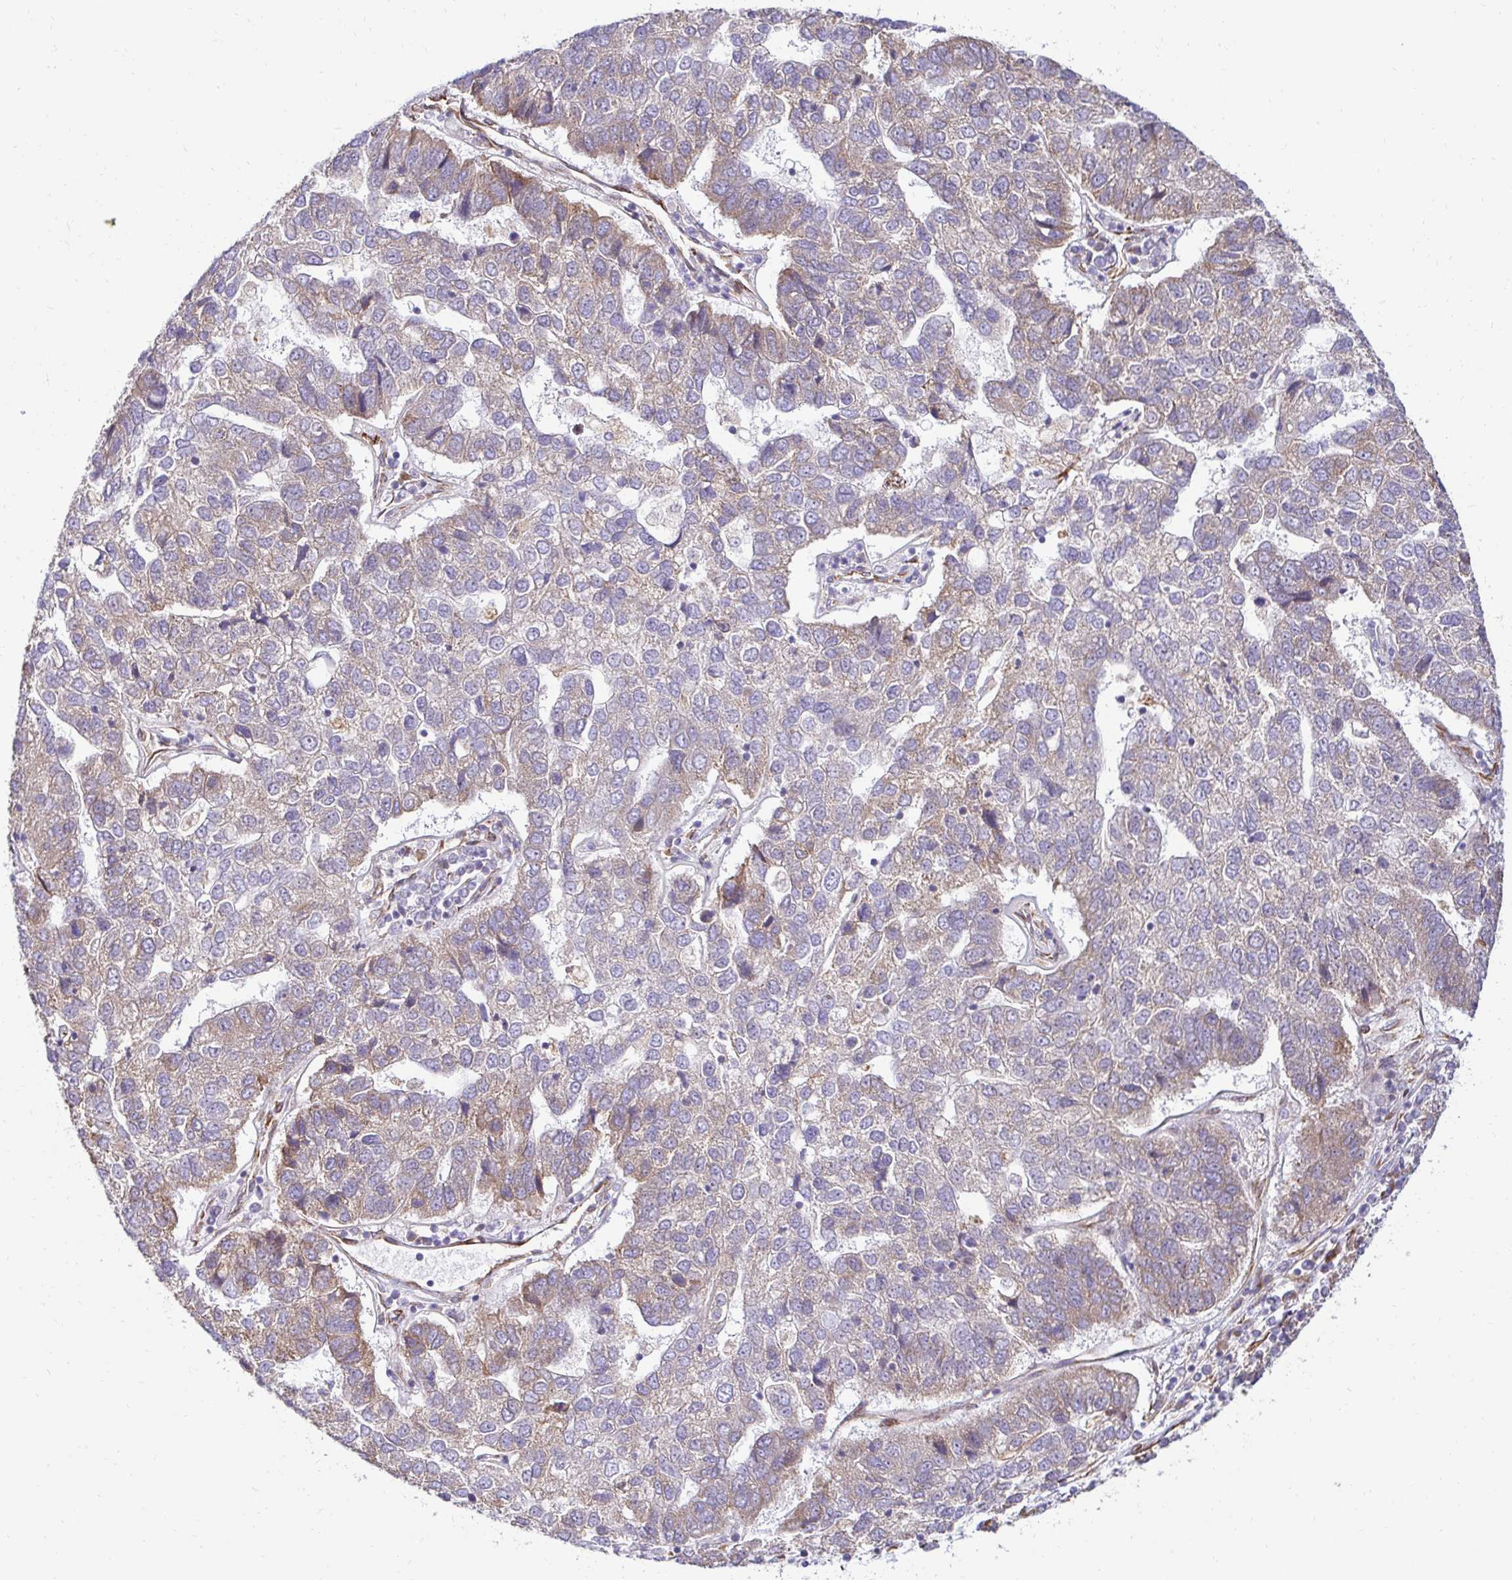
{"staining": {"intensity": "moderate", "quantity": "<25%", "location": "cytoplasmic/membranous"}, "tissue": "pancreatic cancer", "cell_type": "Tumor cells", "image_type": "cancer", "snomed": [{"axis": "morphology", "description": "Adenocarcinoma, NOS"}, {"axis": "topography", "description": "Pancreas"}], "caption": "Immunohistochemical staining of pancreatic cancer displays low levels of moderate cytoplasmic/membranous positivity in approximately <25% of tumor cells. (DAB (3,3'-diaminobenzidine) IHC with brightfield microscopy, high magnification).", "gene": "HPS1", "patient": {"sex": "female", "age": 61}}